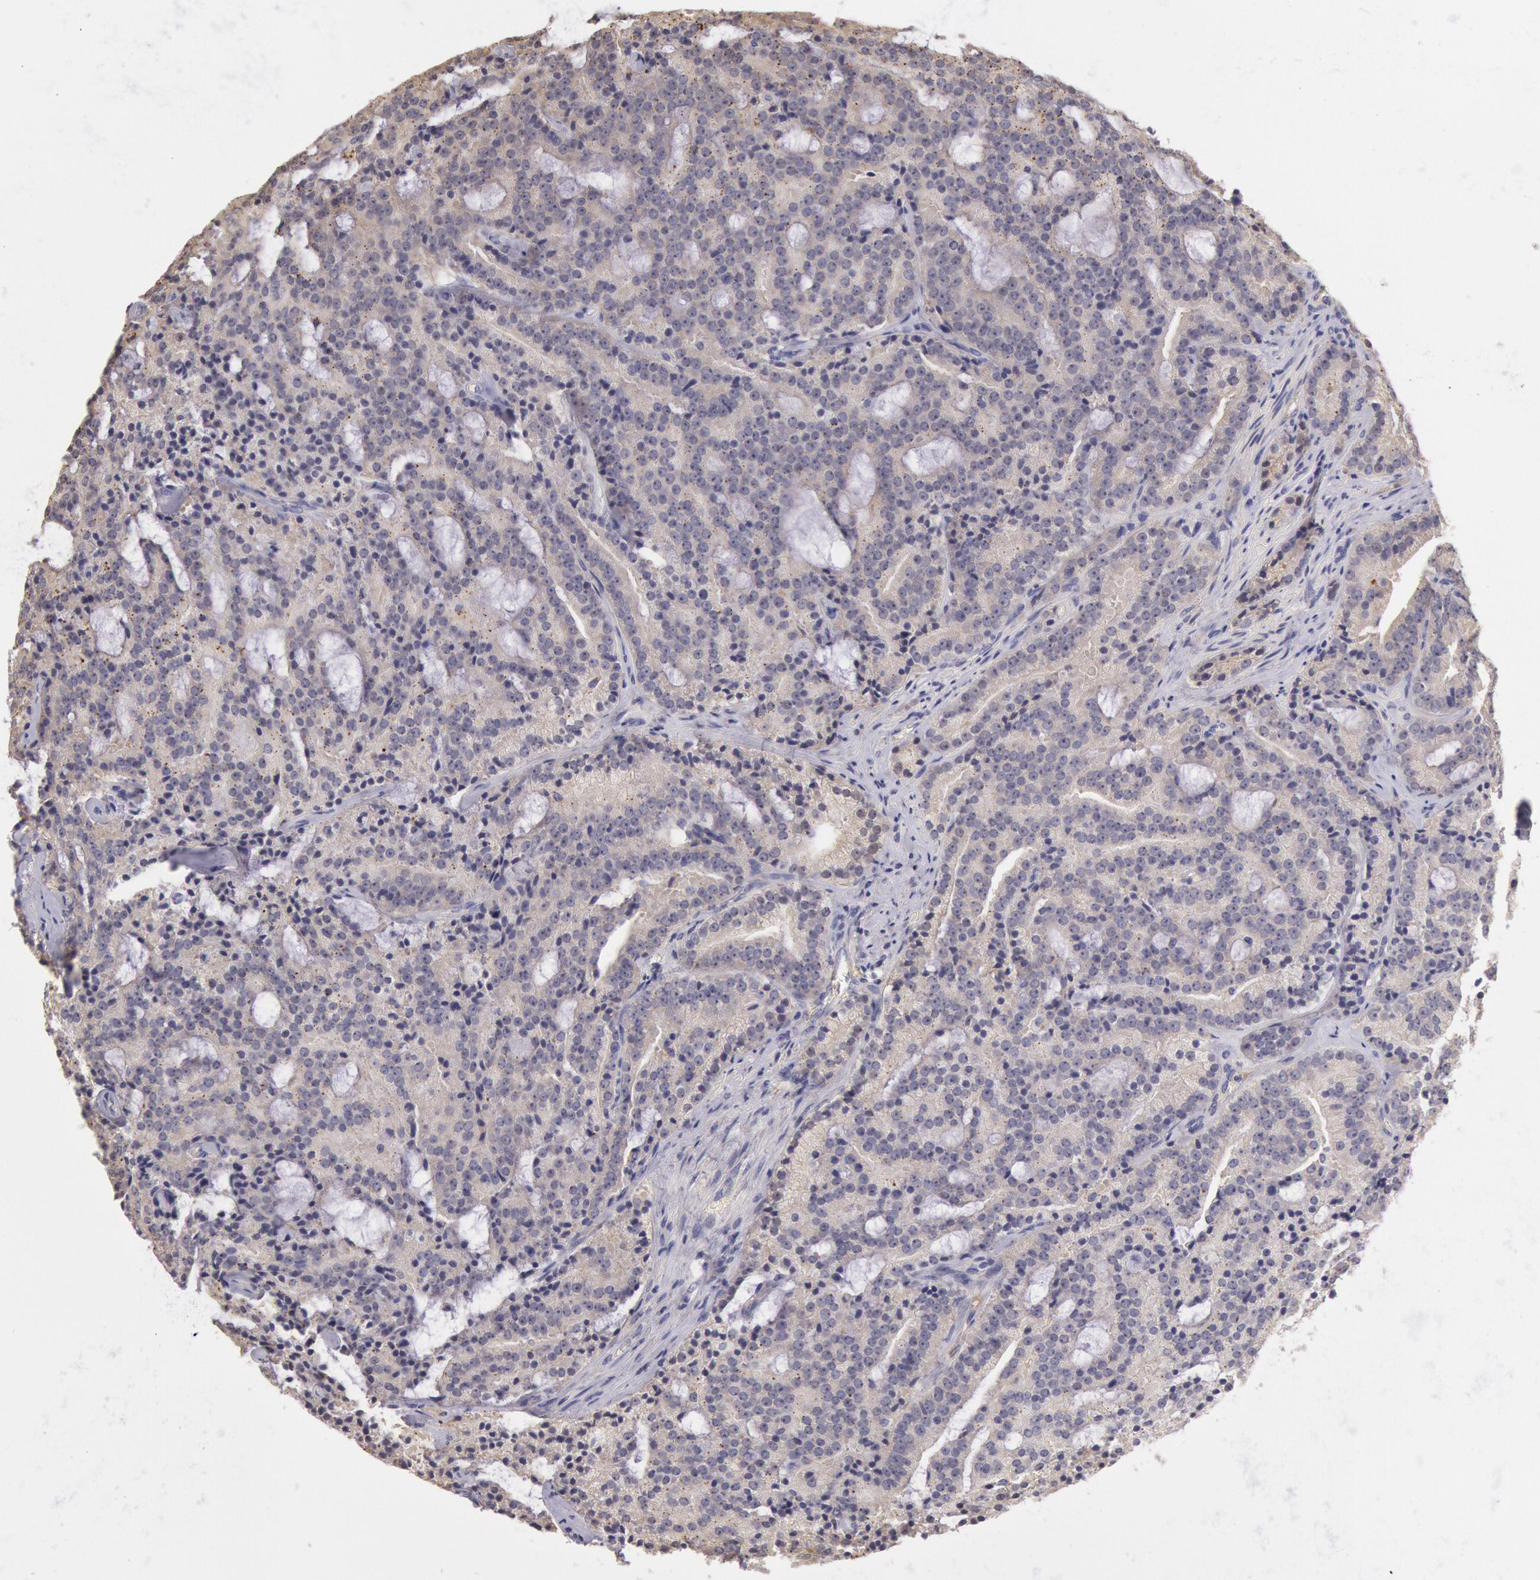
{"staining": {"intensity": "negative", "quantity": "none", "location": "none"}, "tissue": "prostate cancer", "cell_type": "Tumor cells", "image_type": "cancer", "snomed": [{"axis": "morphology", "description": "Adenocarcinoma, Medium grade"}, {"axis": "topography", "description": "Prostate"}], "caption": "A high-resolution photomicrograph shows immunohistochemistry (IHC) staining of prostate medium-grade adenocarcinoma, which demonstrates no significant positivity in tumor cells.", "gene": "C1R", "patient": {"sex": "male", "age": 65}}